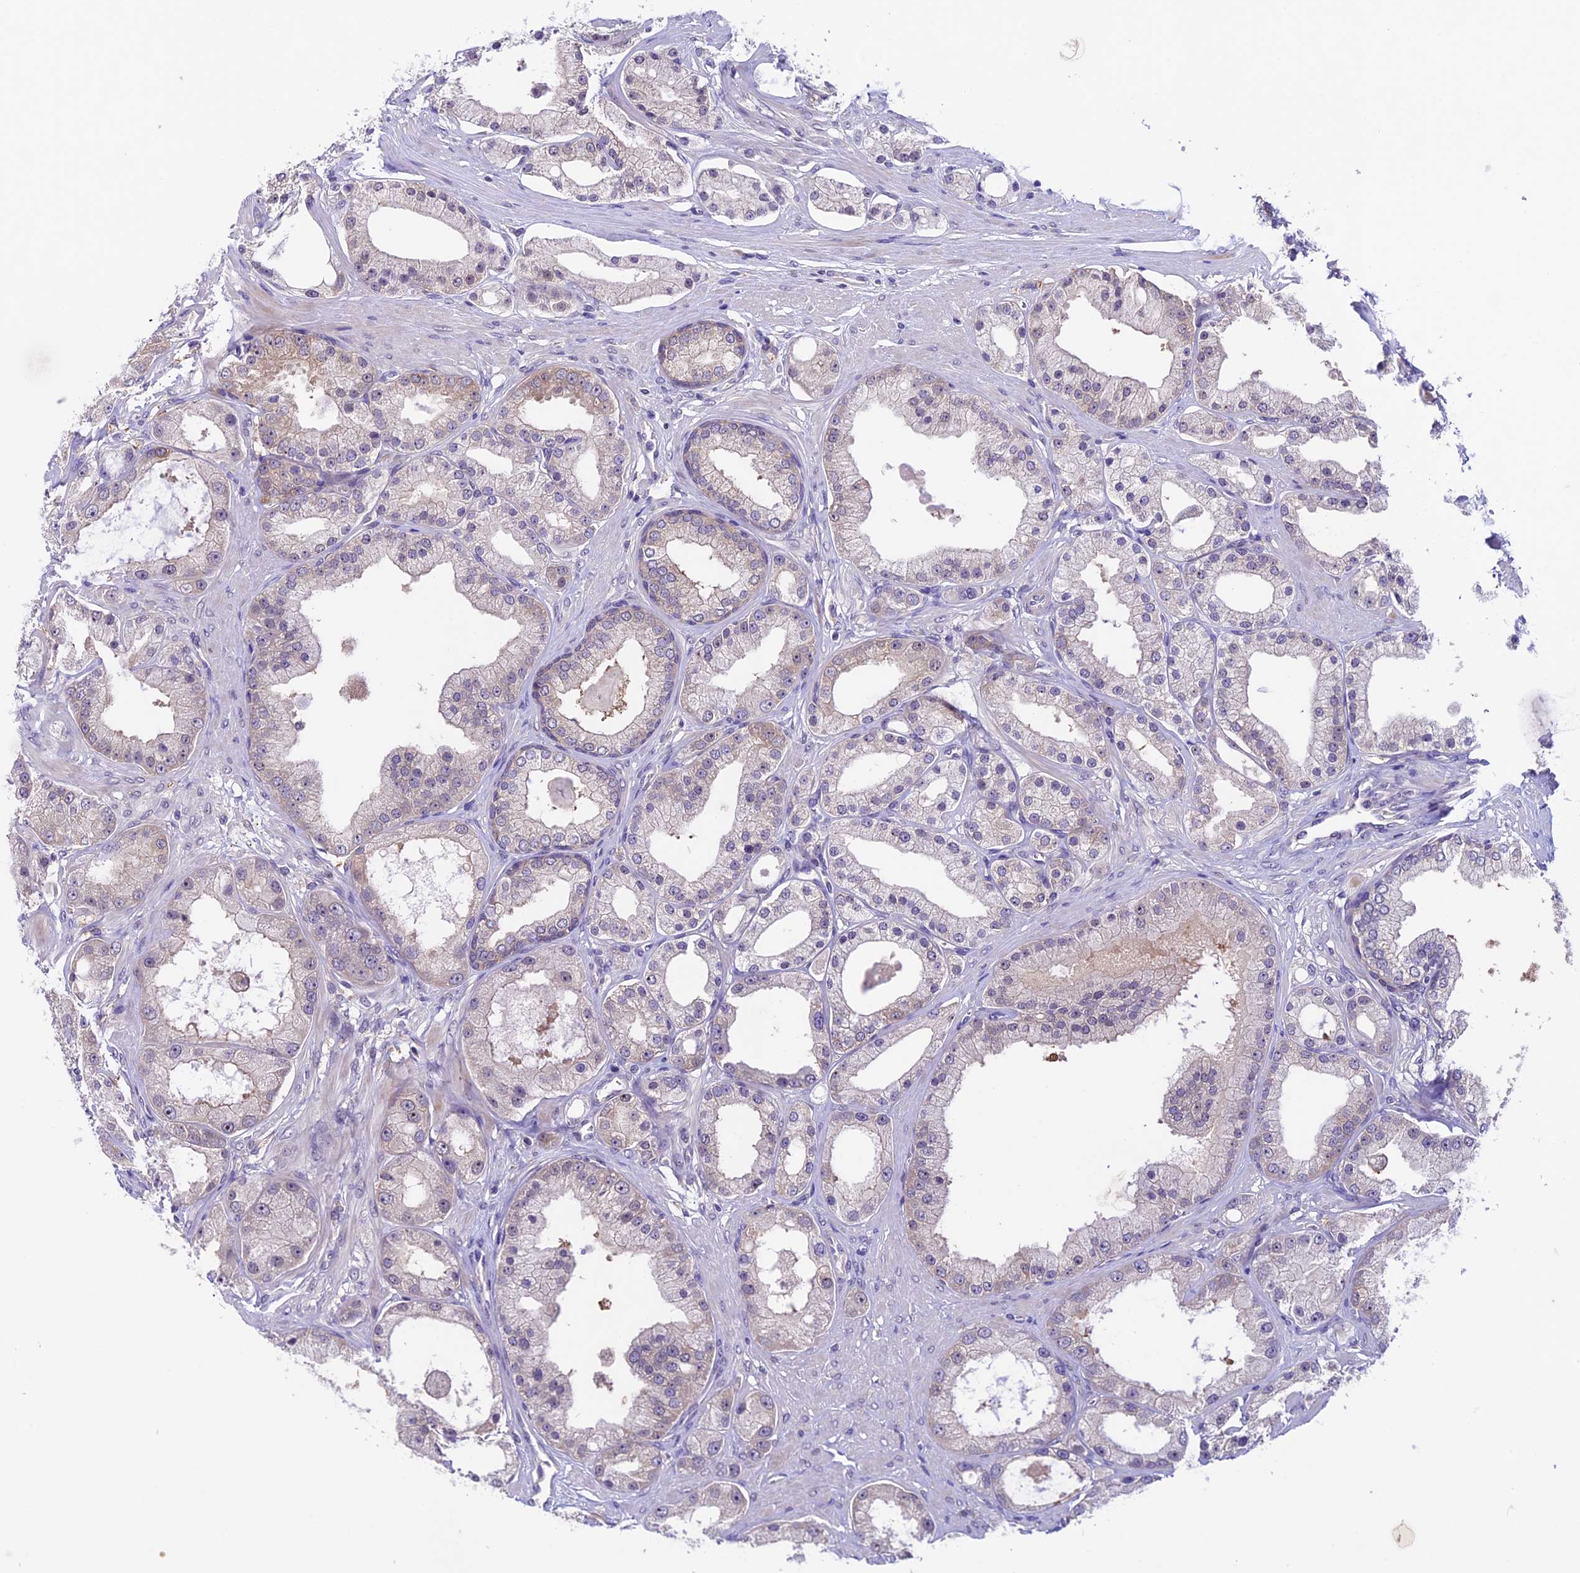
{"staining": {"intensity": "weak", "quantity": "<25%", "location": "cytoplasmic/membranous"}, "tissue": "prostate cancer", "cell_type": "Tumor cells", "image_type": "cancer", "snomed": [{"axis": "morphology", "description": "Adenocarcinoma, Low grade"}, {"axis": "topography", "description": "Prostate"}], "caption": "IHC micrograph of neoplastic tissue: human prostate low-grade adenocarcinoma stained with DAB exhibits no significant protein staining in tumor cells. (Immunohistochemistry, brightfield microscopy, high magnification).", "gene": "XKR7", "patient": {"sex": "male", "age": 67}}